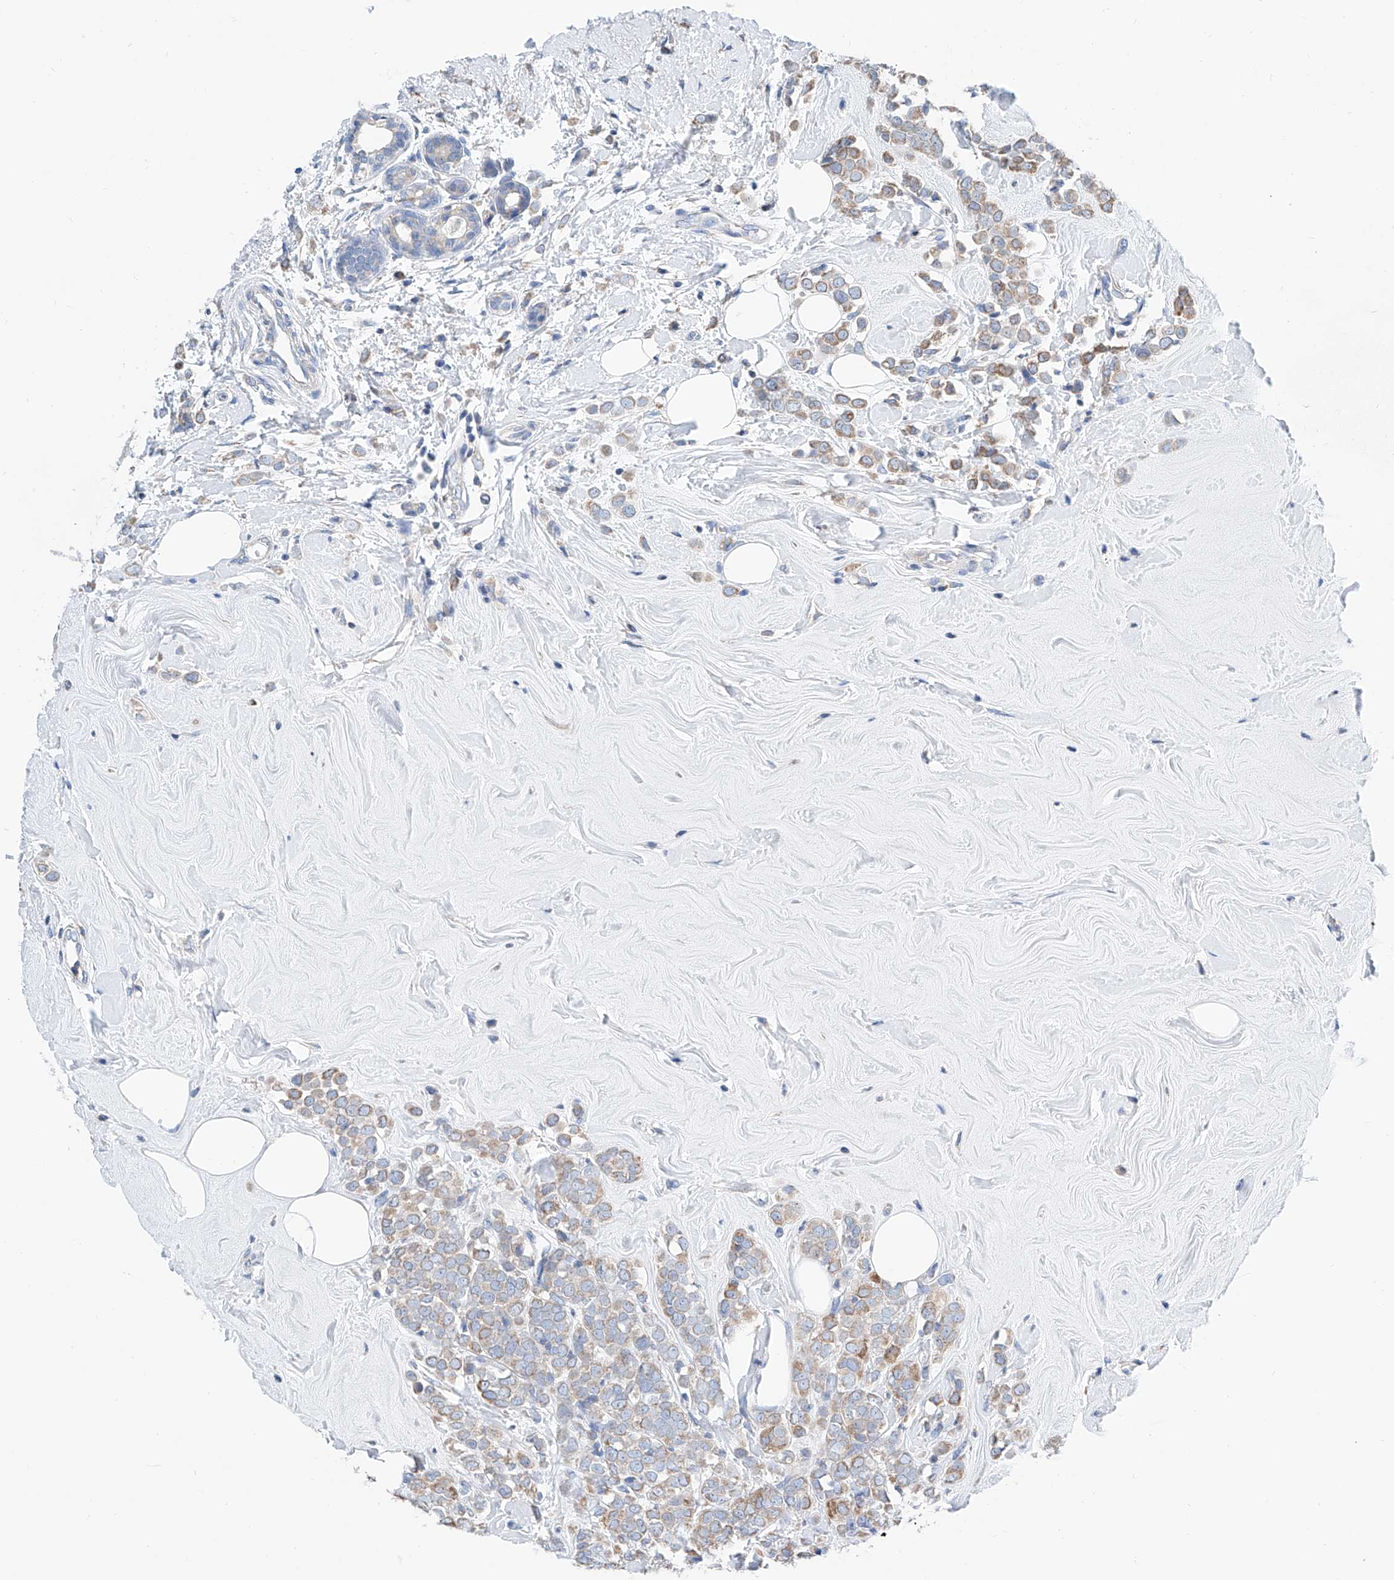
{"staining": {"intensity": "weak", "quantity": "25%-75%", "location": "cytoplasmic/membranous"}, "tissue": "breast cancer", "cell_type": "Tumor cells", "image_type": "cancer", "snomed": [{"axis": "morphology", "description": "Lobular carcinoma"}, {"axis": "topography", "description": "Breast"}], "caption": "Breast cancer (lobular carcinoma) stained with immunohistochemistry exhibits weak cytoplasmic/membranous positivity in approximately 25%-75% of tumor cells.", "gene": "MAD2L1", "patient": {"sex": "female", "age": 47}}